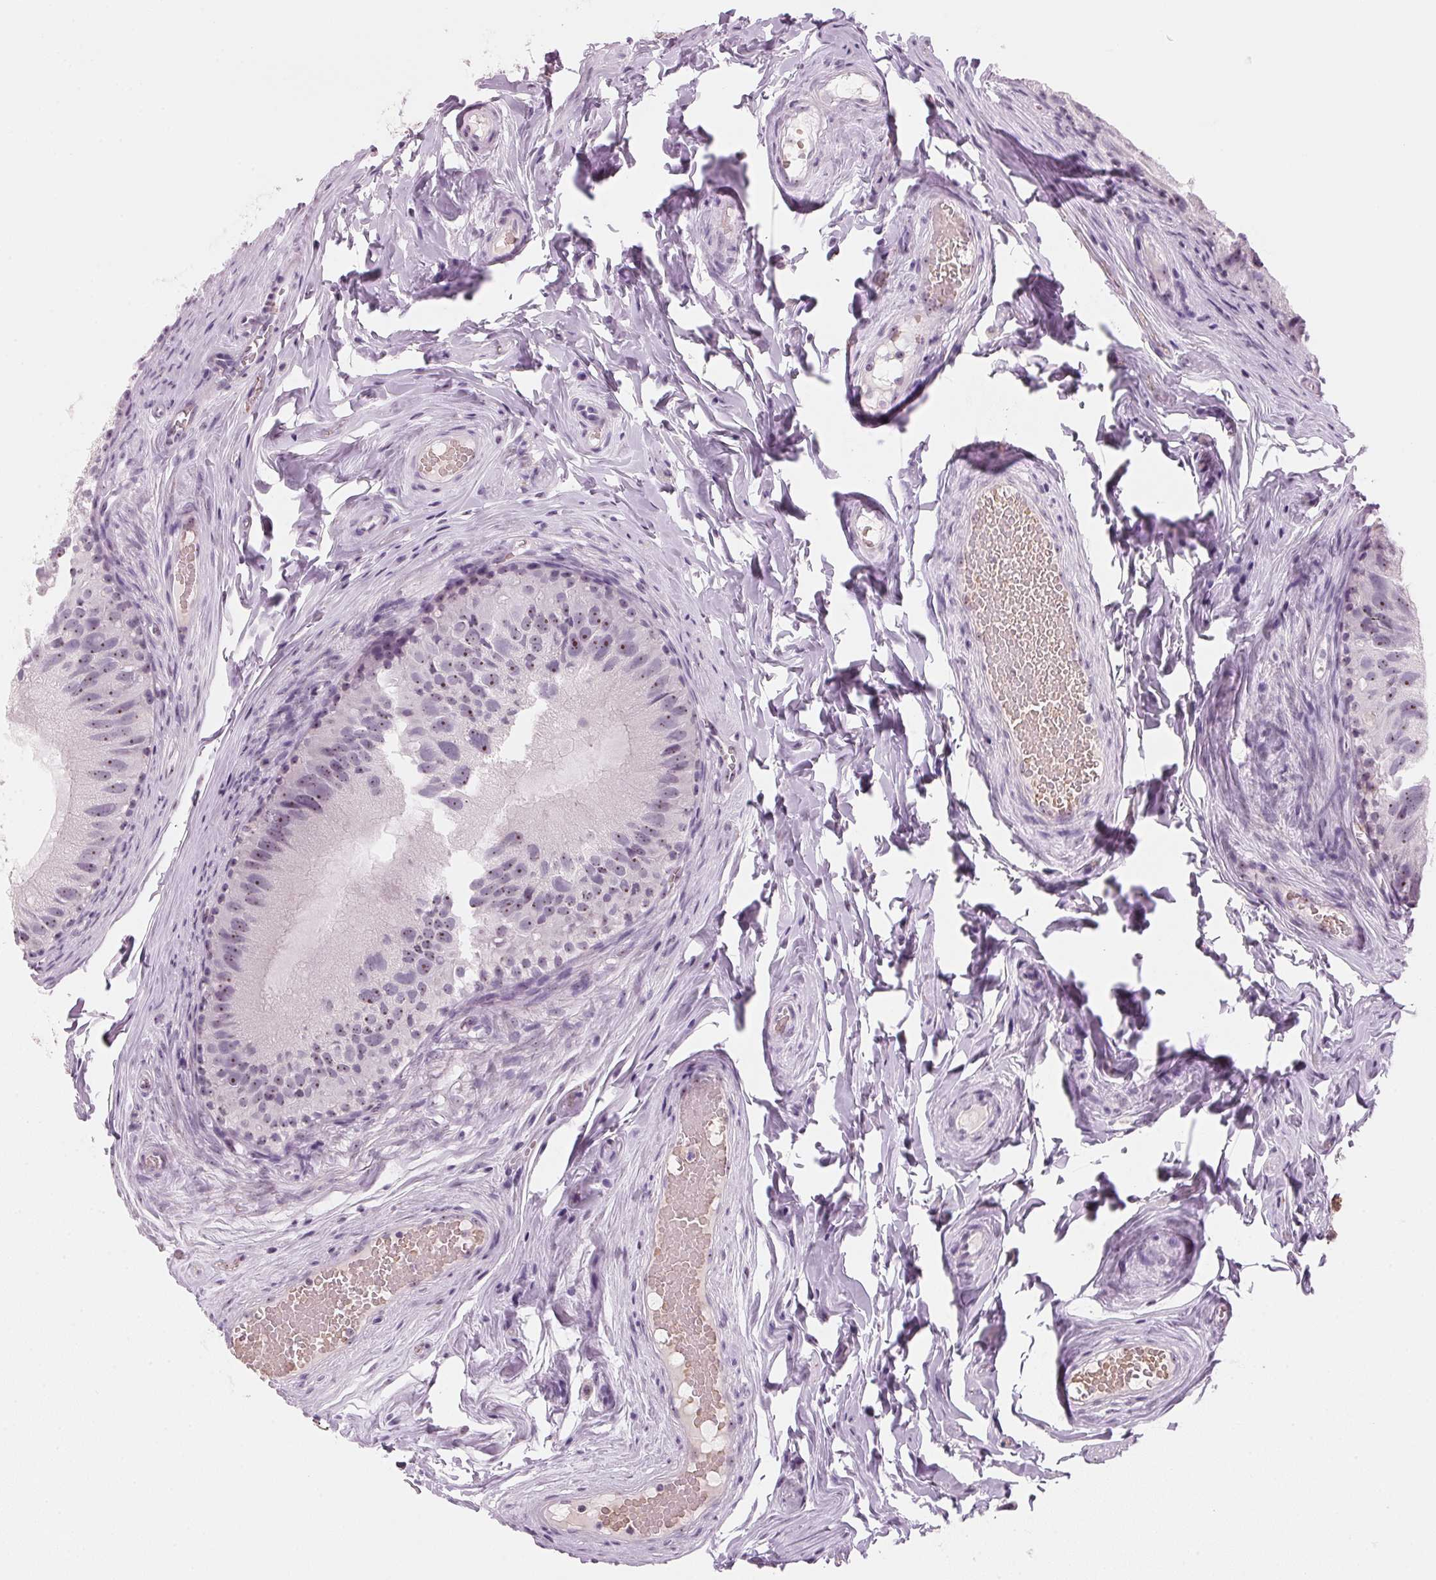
{"staining": {"intensity": "moderate", "quantity": ">75%", "location": "nuclear"}, "tissue": "epididymis", "cell_type": "Glandular cells", "image_type": "normal", "snomed": [{"axis": "morphology", "description": "Normal tissue, NOS"}, {"axis": "topography", "description": "Epididymis"}], "caption": "Benign epididymis demonstrates moderate nuclear staining in approximately >75% of glandular cells (brown staining indicates protein expression, while blue staining denotes nuclei)..", "gene": "DNTTIP2", "patient": {"sex": "male", "age": 45}}